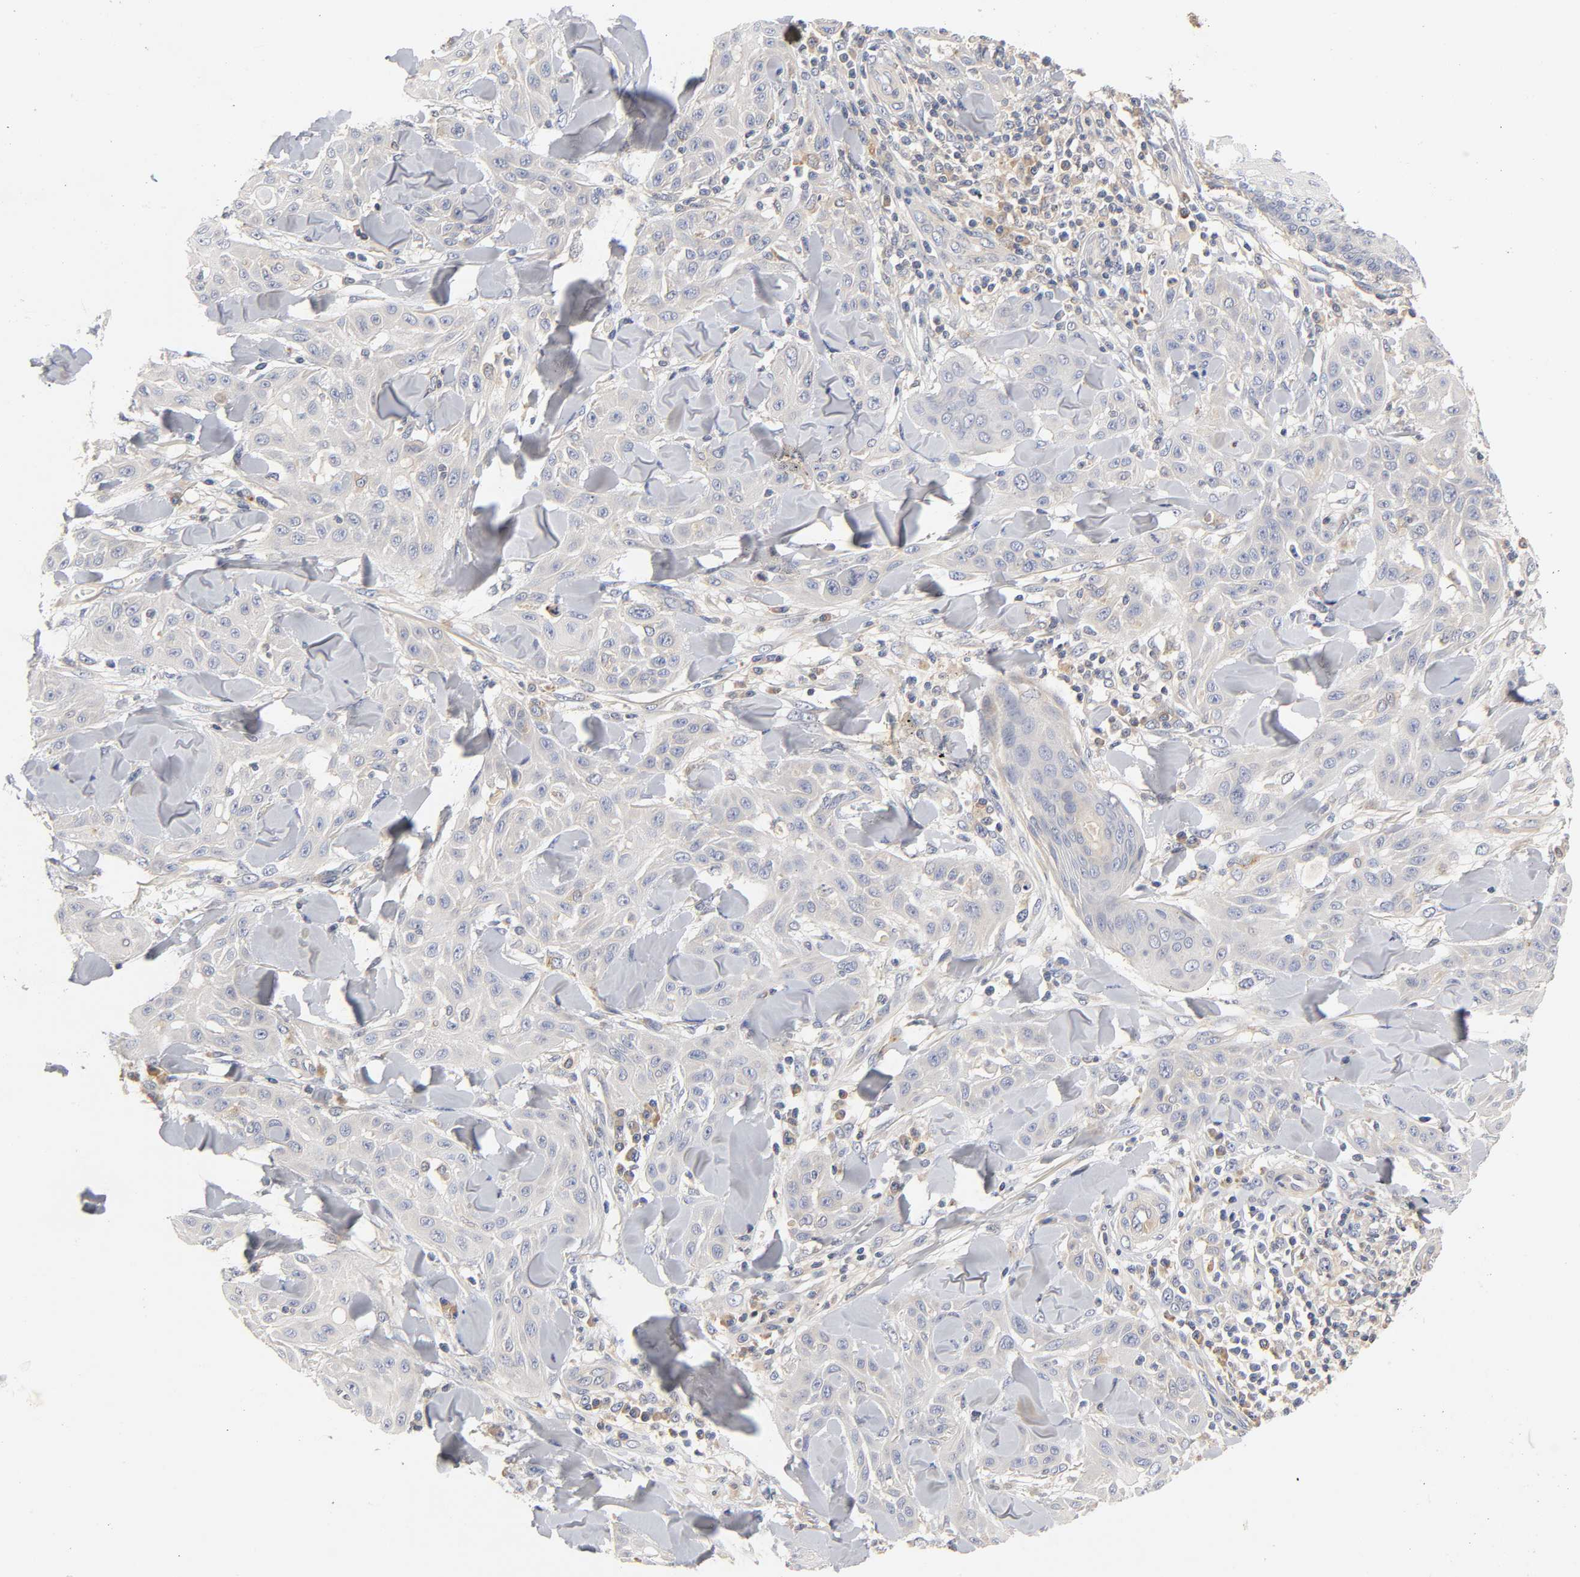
{"staining": {"intensity": "negative", "quantity": "none", "location": "none"}, "tissue": "skin cancer", "cell_type": "Tumor cells", "image_type": "cancer", "snomed": [{"axis": "morphology", "description": "Squamous cell carcinoma, NOS"}, {"axis": "topography", "description": "Skin"}], "caption": "A photomicrograph of human squamous cell carcinoma (skin) is negative for staining in tumor cells. (Brightfield microscopy of DAB immunohistochemistry at high magnification).", "gene": "RHOA", "patient": {"sex": "male", "age": 24}}